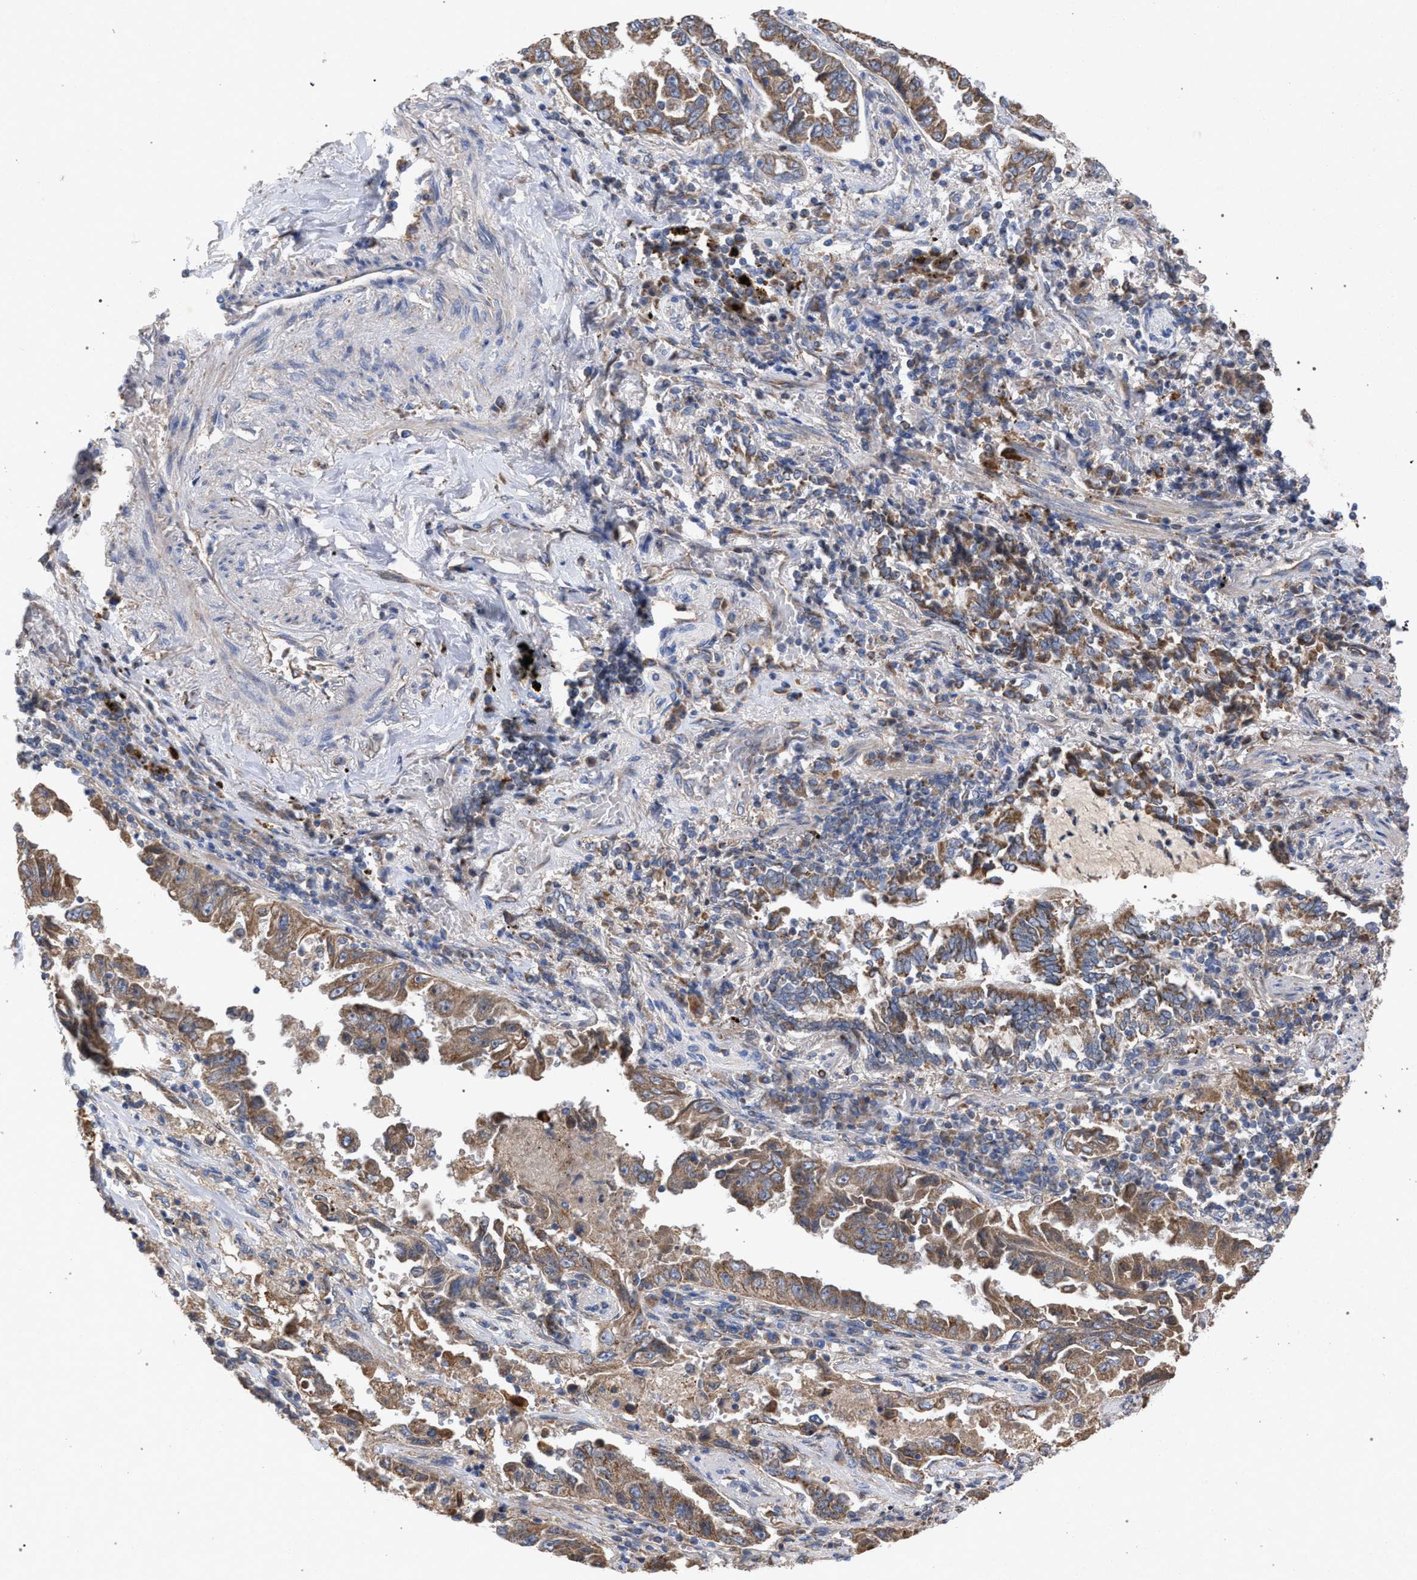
{"staining": {"intensity": "moderate", "quantity": ">75%", "location": "cytoplasmic/membranous"}, "tissue": "lung cancer", "cell_type": "Tumor cells", "image_type": "cancer", "snomed": [{"axis": "morphology", "description": "Adenocarcinoma, NOS"}, {"axis": "topography", "description": "Lung"}], "caption": "Adenocarcinoma (lung) tissue displays moderate cytoplasmic/membranous positivity in approximately >75% of tumor cells", "gene": "BCL2L12", "patient": {"sex": "female", "age": 51}}